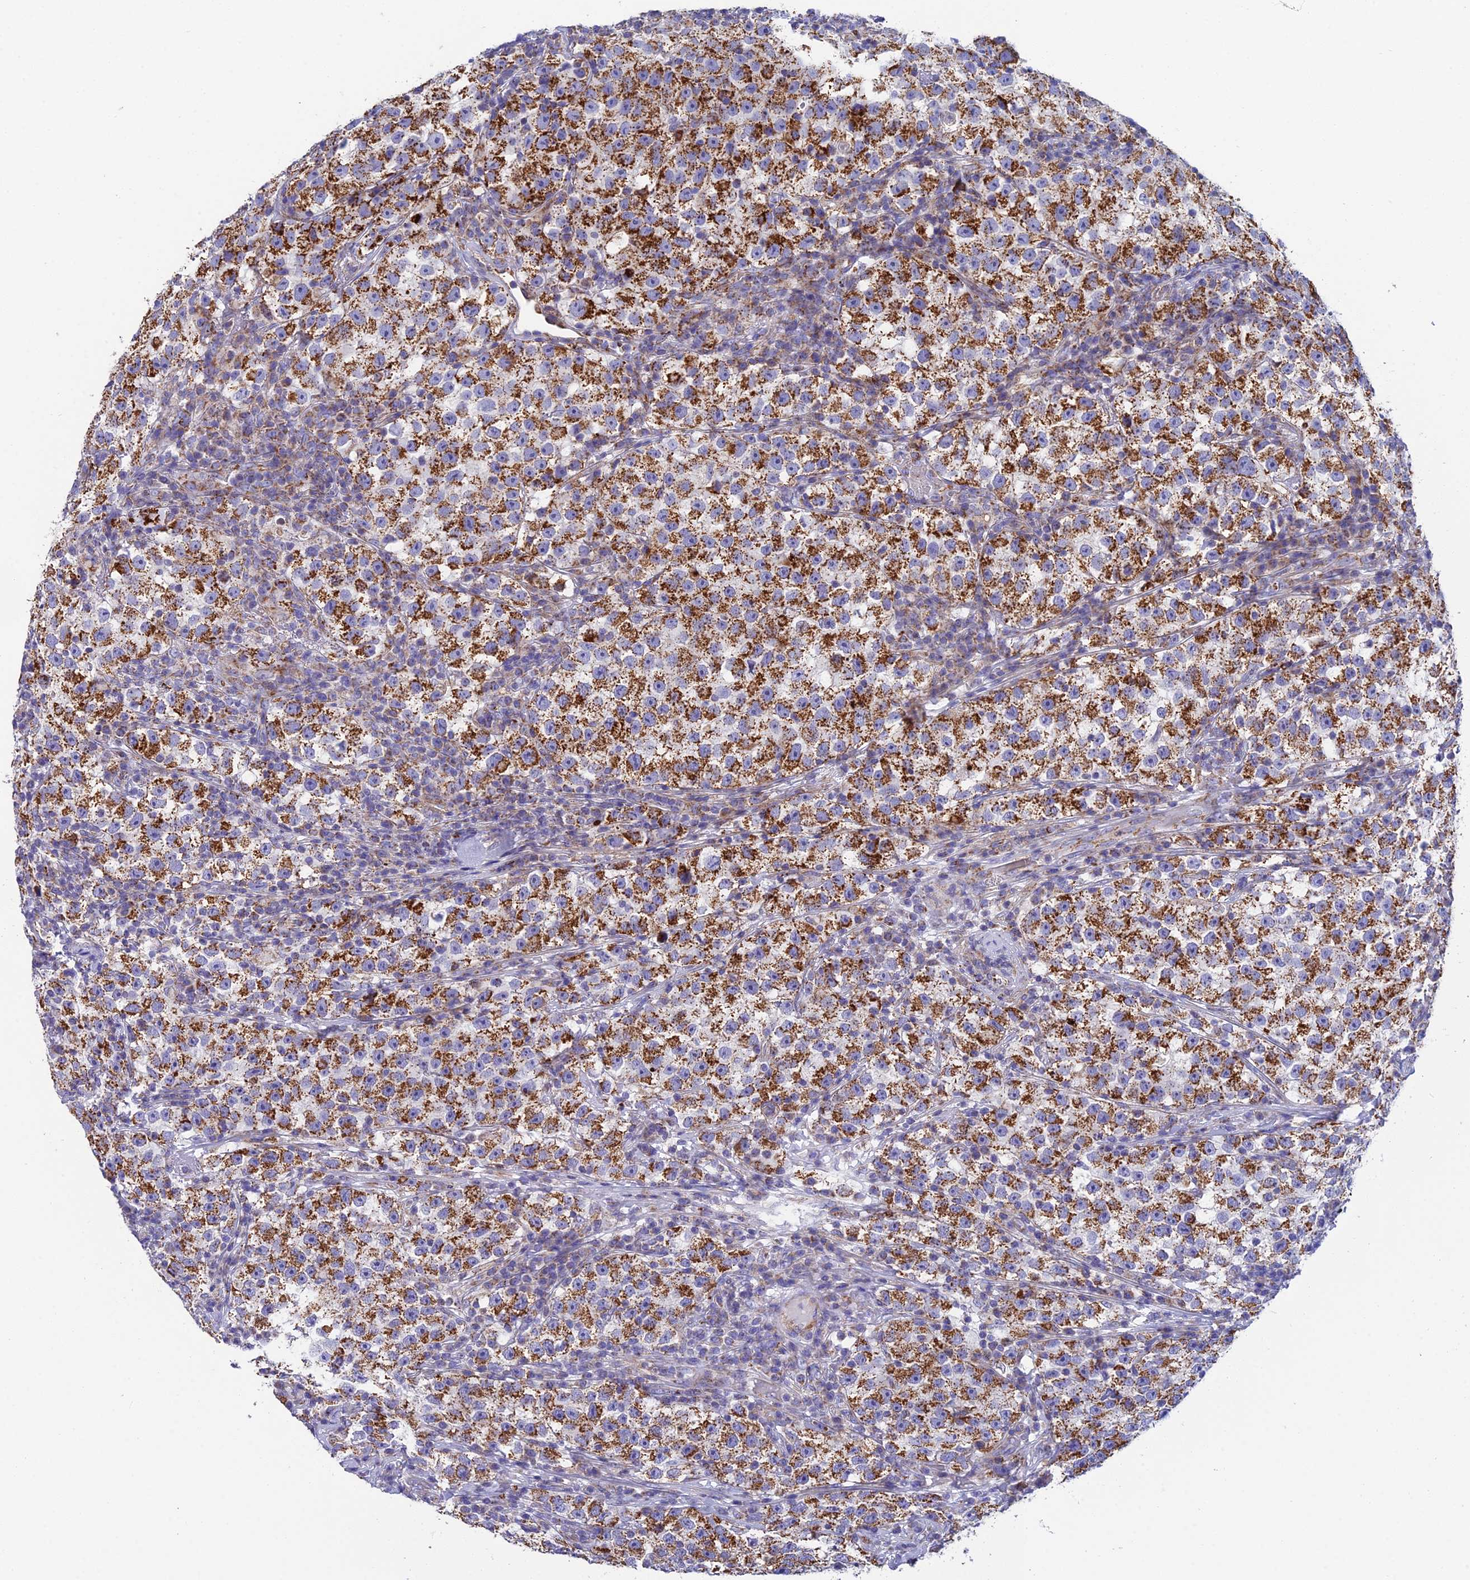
{"staining": {"intensity": "strong", "quantity": ">75%", "location": "cytoplasmic/membranous"}, "tissue": "testis cancer", "cell_type": "Tumor cells", "image_type": "cancer", "snomed": [{"axis": "morphology", "description": "Seminoma, NOS"}, {"axis": "topography", "description": "Testis"}], "caption": "A brown stain shows strong cytoplasmic/membranous positivity of a protein in seminoma (testis) tumor cells. (DAB (3,3'-diaminobenzidine) IHC with brightfield microscopy, high magnification).", "gene": "CSPG4", "patient": {"sex": "male", "age": 22}}